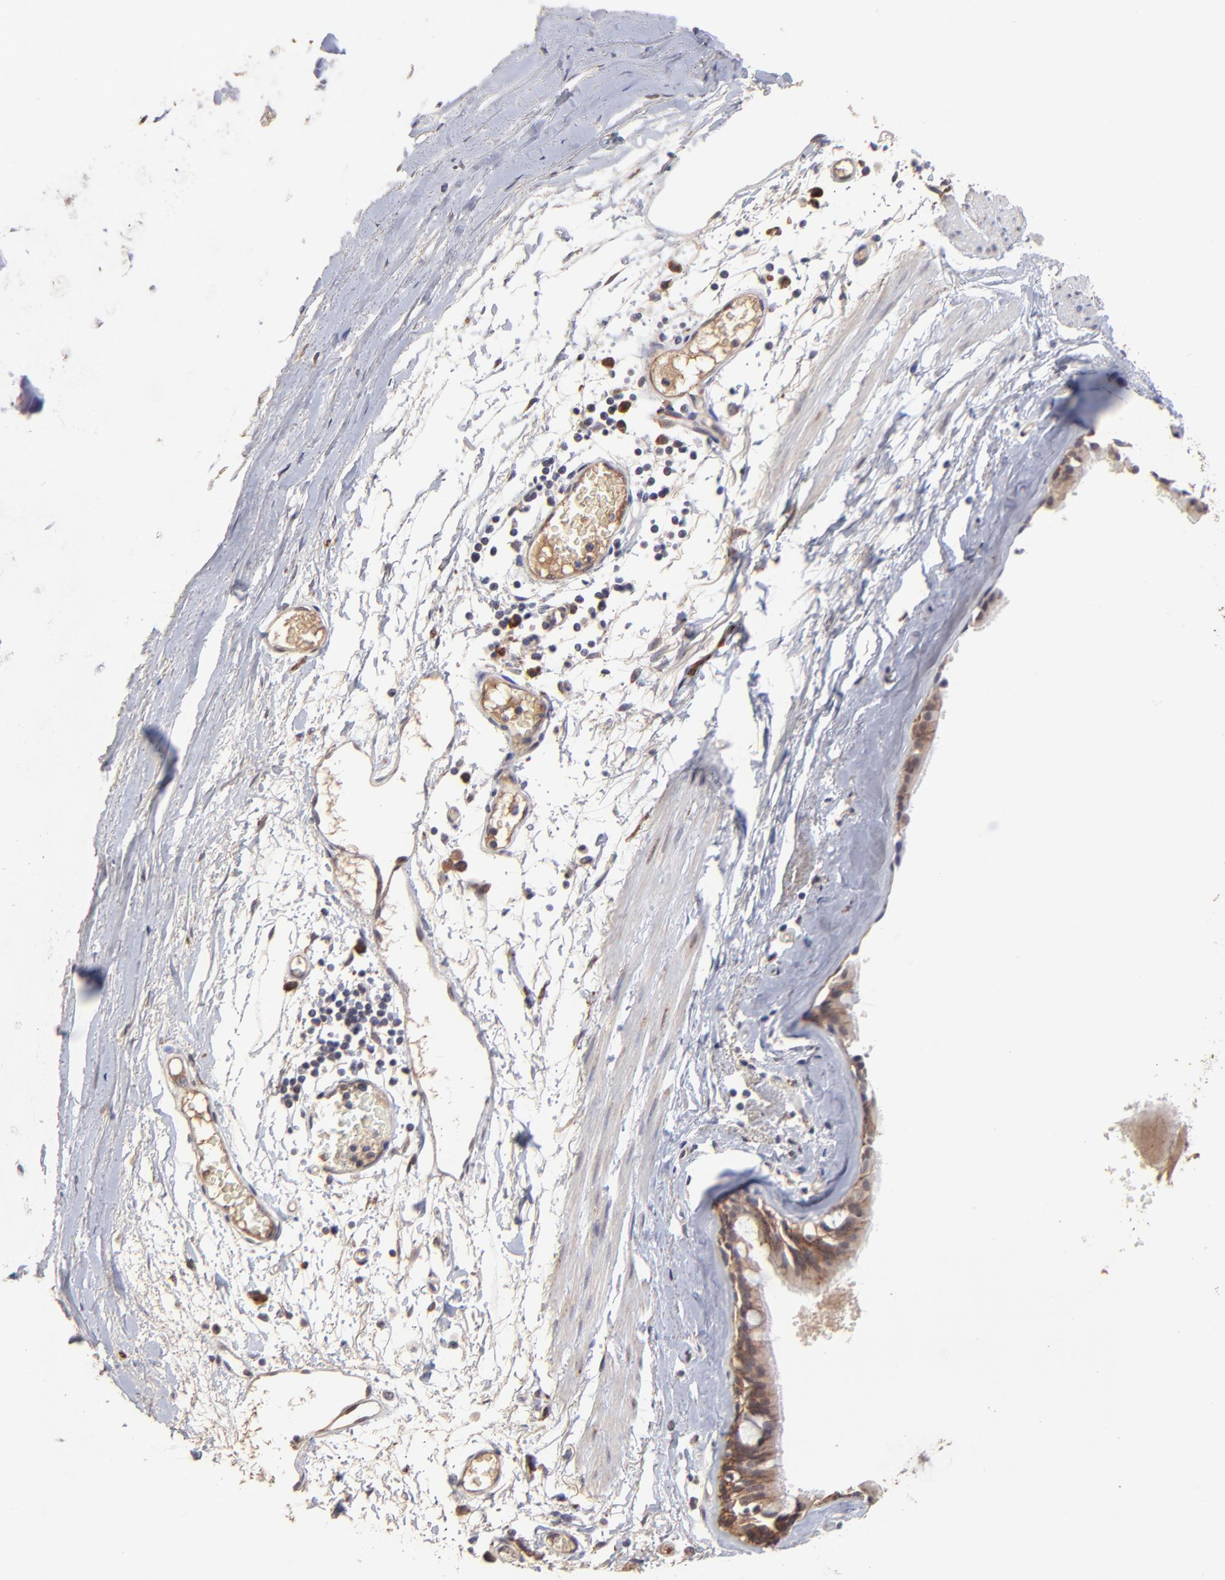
{"staining": {"intensity": "weak", "quantity": ">75%", "location": "cytoplasmic/membranous"}, "tissue": "bronchus", "cell_type": "Respiratory epithelial cells", "image_type": "normal", "snomed": [{"axis": "morphology", "description": "Normal tissue, NOS"}, {"axis": "topography", "description": "Bronchus"}, {"axis": "topography", "description": "Lung"}], "caption": "This histopathology image reveals immunohistochemistry (IHC) staining of normal human bronchus, with low weak cytoplasmic/membranous positivity in approximately >75% of respiratory epithelial cells.", "gene": "CHL1", "patient": {"sex": "female", "age": 56}}